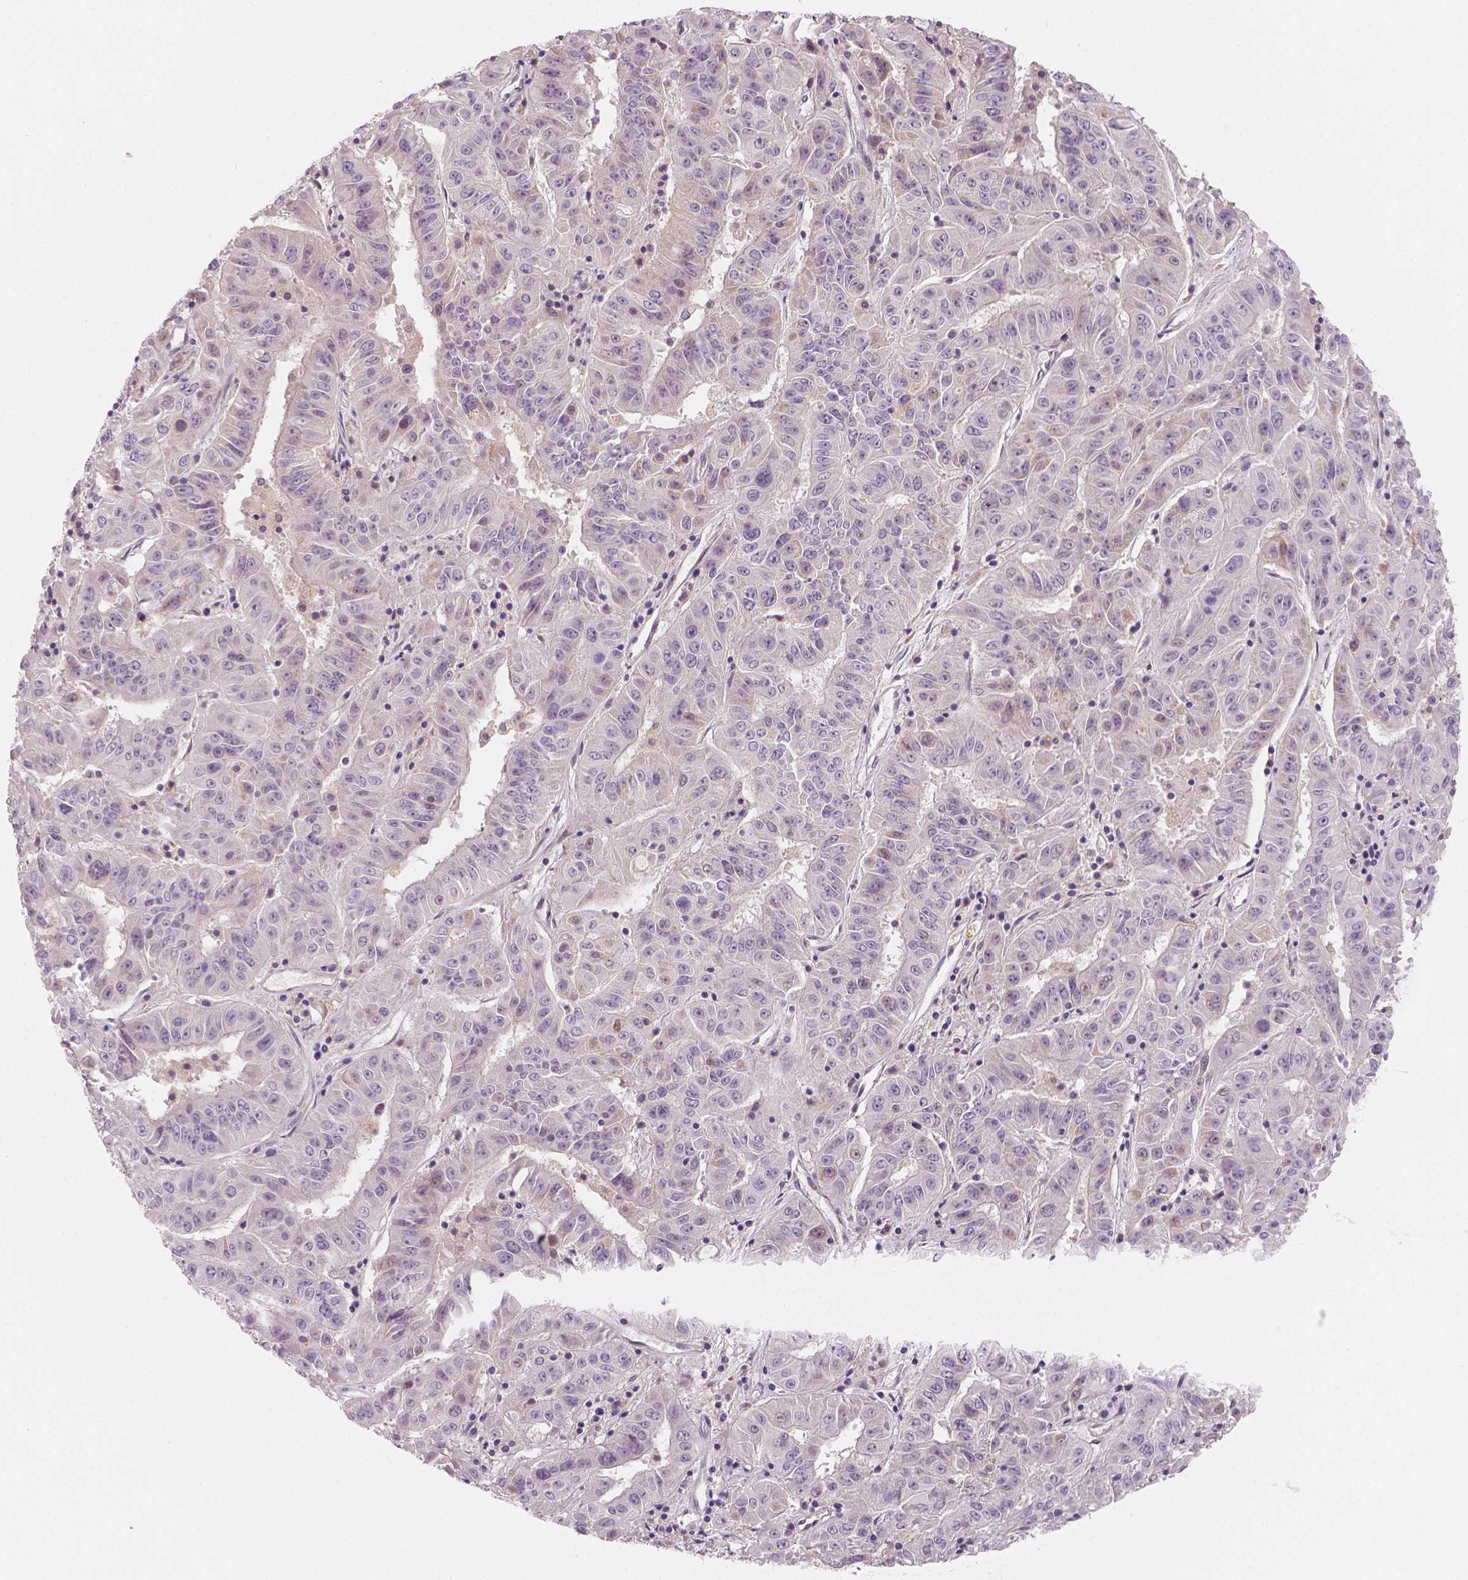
{"staining": {"intensity": "negative", "quantity": "none", "location": "none"}, "tissue": "pancreatic cancer", "cell_type": "Tumor cells", "image_type": "cancer", "snomed": [{"axis": "morphology", "description": "Adenocarcinoma, NOS"}, {"axis": "topography", "description": "Pancreas"}], "caption": "Immunohistochemistry image of human pancreatic adenocarcinoma stained for a protein (brown), which displays no positivity in tumor cells.", "gene": "RNASE7", "patient": {"sex": "male", "age": 63}}